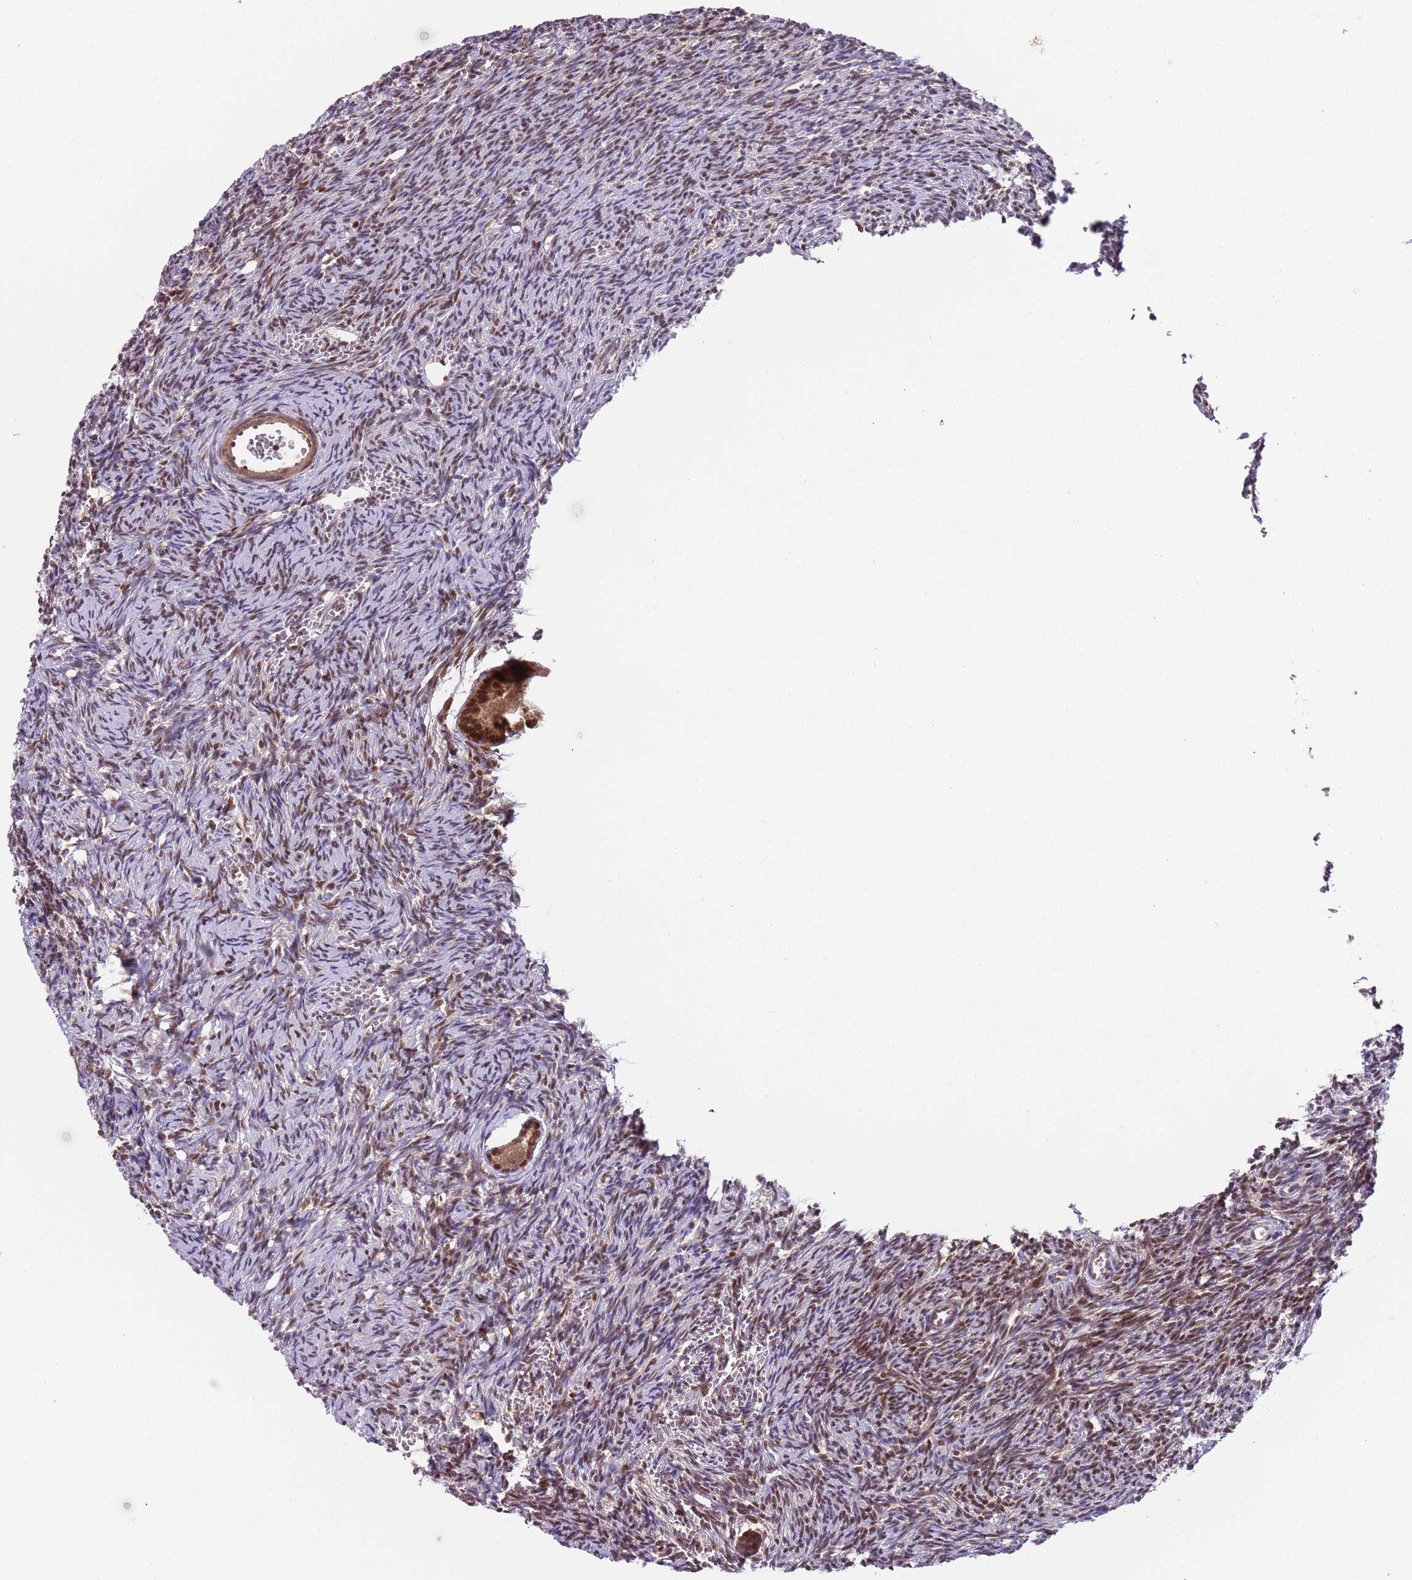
{"staining": {"intensity": "moderate", "quantity": ">75%", "location": "cytoplasmic/membranous,nuclear"}, "tissue": "ovary", "cell_type": "Follicle cells", "image_type": "normal", "snomed": [{"axis": "morphology", "description": "Normal tissue, NOS"}, {"axis": "topography", "description": "Ovary"}], "caption": "A high-resolution micrograph shows immunohistochemistry (IHC) staining of unremarkable ovary, which demonstrates moderate cytoplasmic/membranous,nuclear positivity in approximately >75% of follicle cells.", "gene": "RMND5B", "patient": {"sex": "female", "age": 39}}